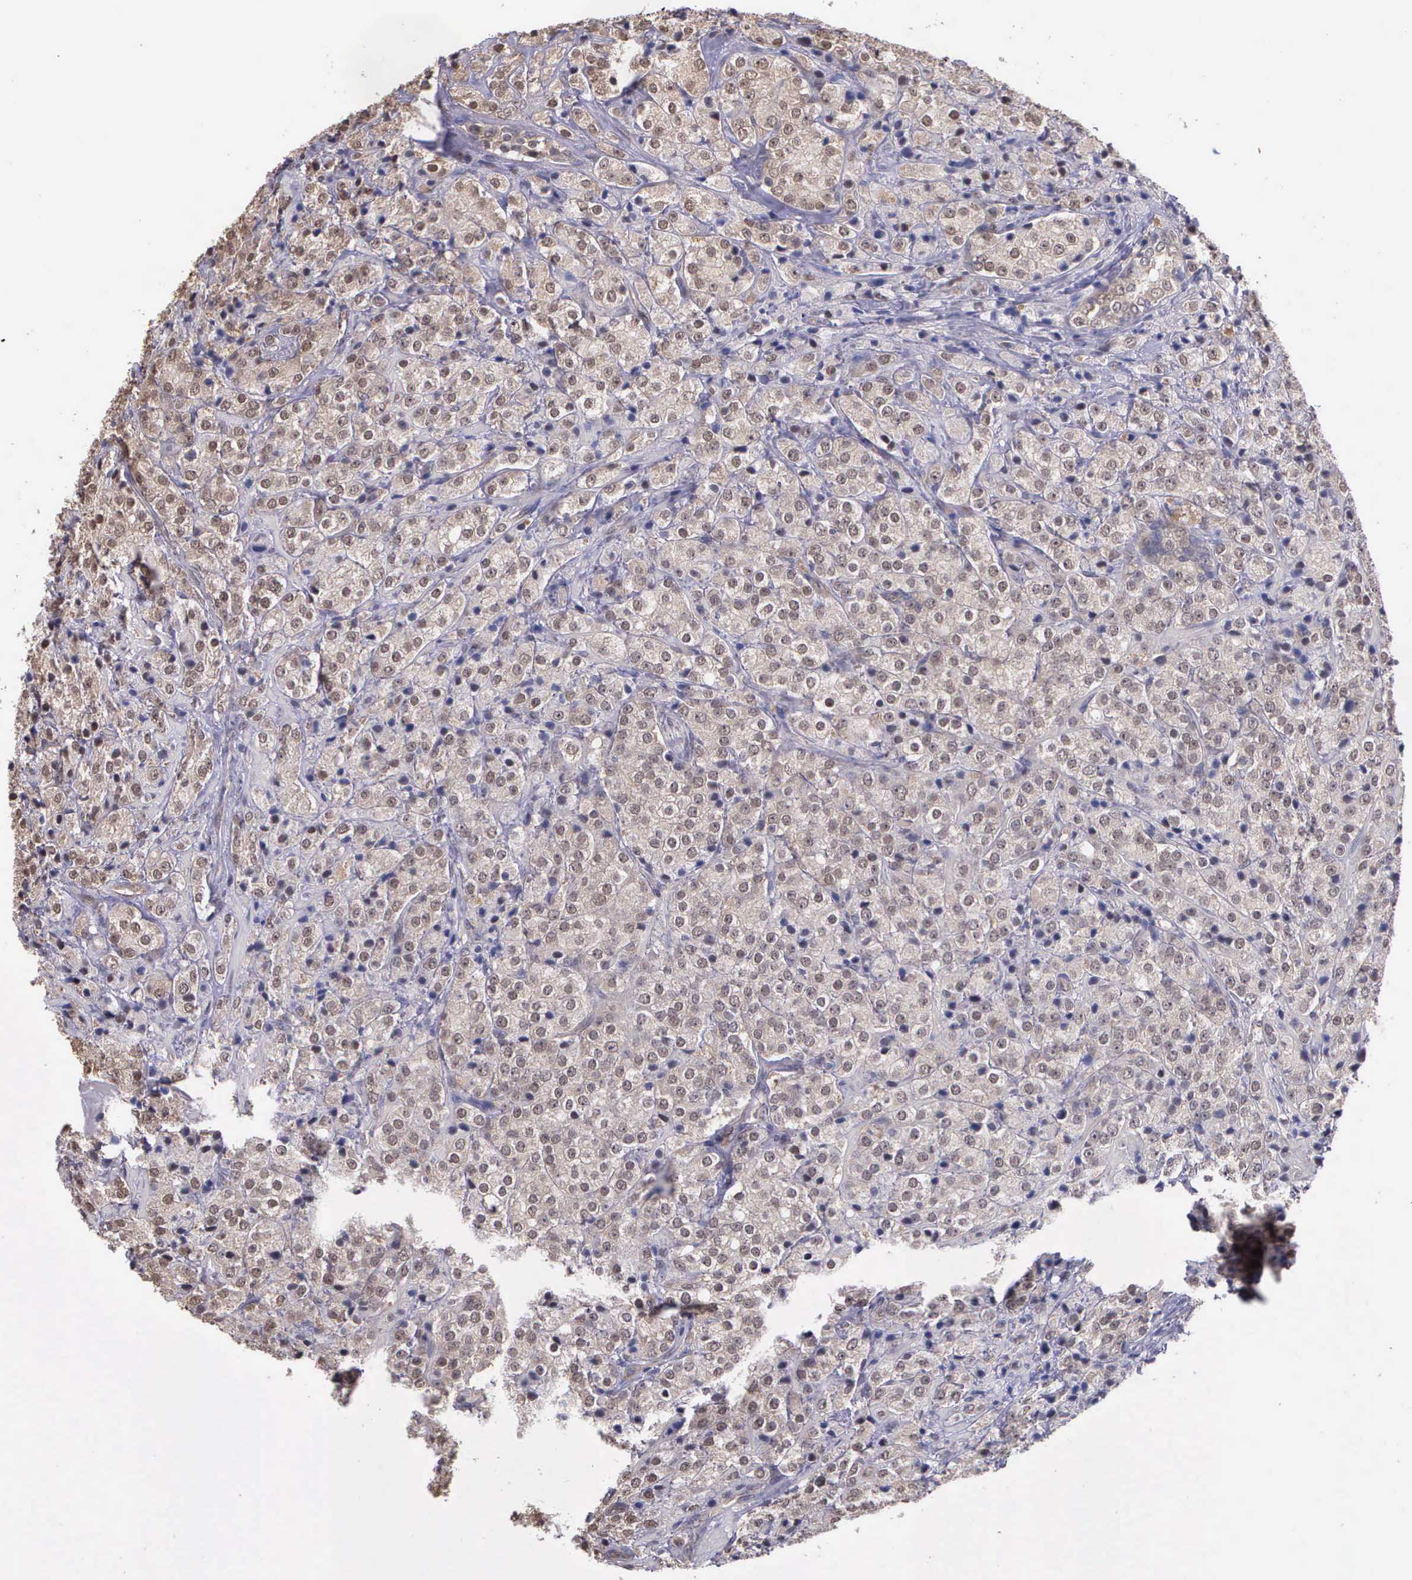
{"staining": {"intensity": "weak", "quantity": ">75%", "location": "cytoplasmic/membranous"}, "tissue": "prostate cancer", "cell_type": "Tumor cells", "image_type": "cancer", "snomed": [{"axis": "morphology", "description": "Adenocarcinoma, Medium grade"}, {"axis": "topography", "description": "Prostate"}], "caption": "Medium-grade adenocarcinoma (prostate) stained with a brown dye reveals weak cytoplasmic/membranous positive staining in approximately >75% of tumor cells.", "gene": "PSMC1", "patient": {"sex": "male", "age": 70}}